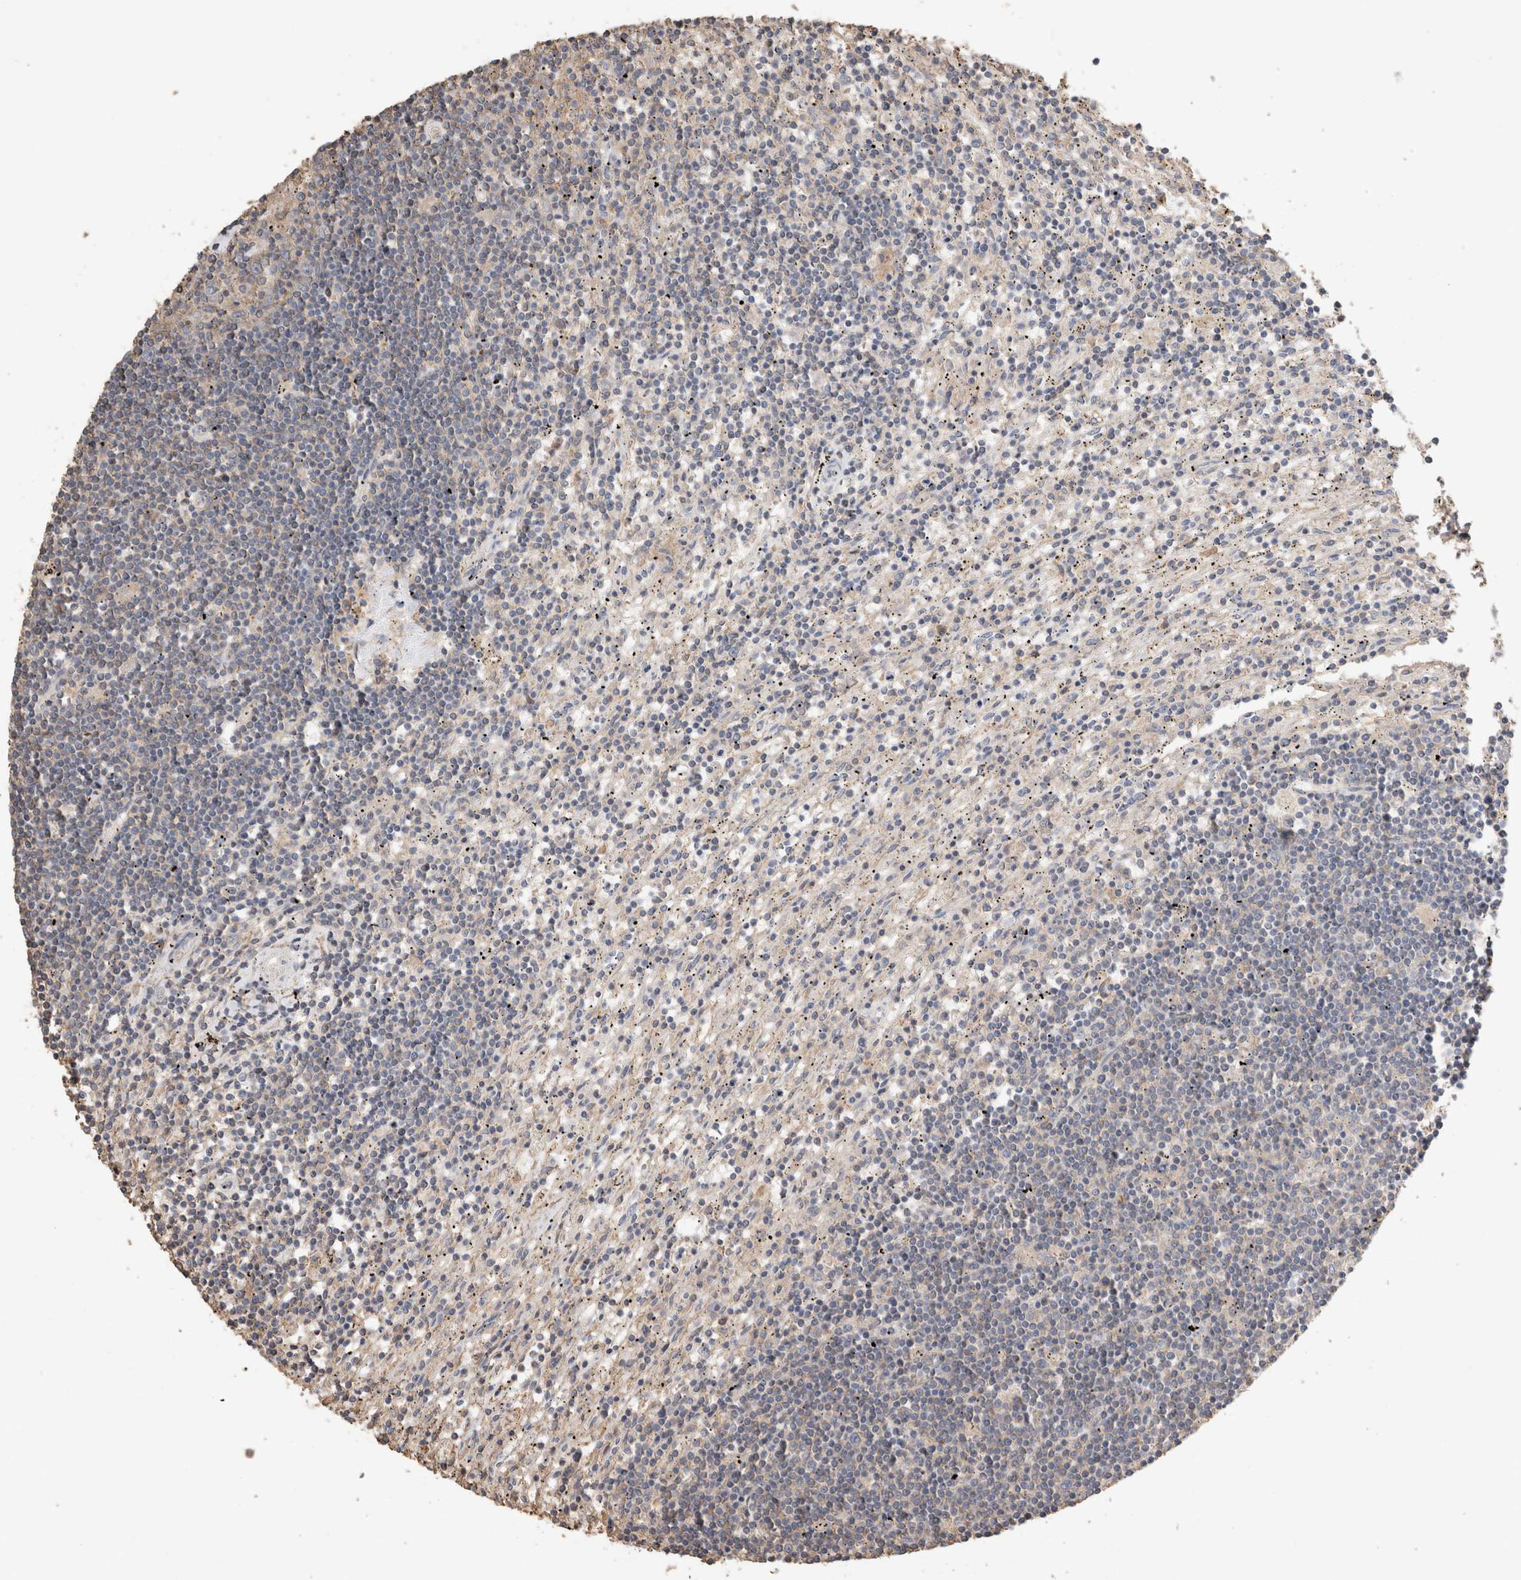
{"staining": {"intensity": "negative", "quantity": "none", "location": "none"}, "tissue": "lymphoma", "cell_type": "Tumor cells", "image_type": "cancer", "snomed": [{"axis": "morphology", "description": "Malignant lymphoma, non-Hodgkin's type, Low grade"}, {"axis": "topography", "description": "Spleen"}], "caption": "This is an IHC micrograph of human lymphoma. There is no expression in tumor cells.", "gene": "EIF4G3", "patient": {"sex": "male", "age": 76}}